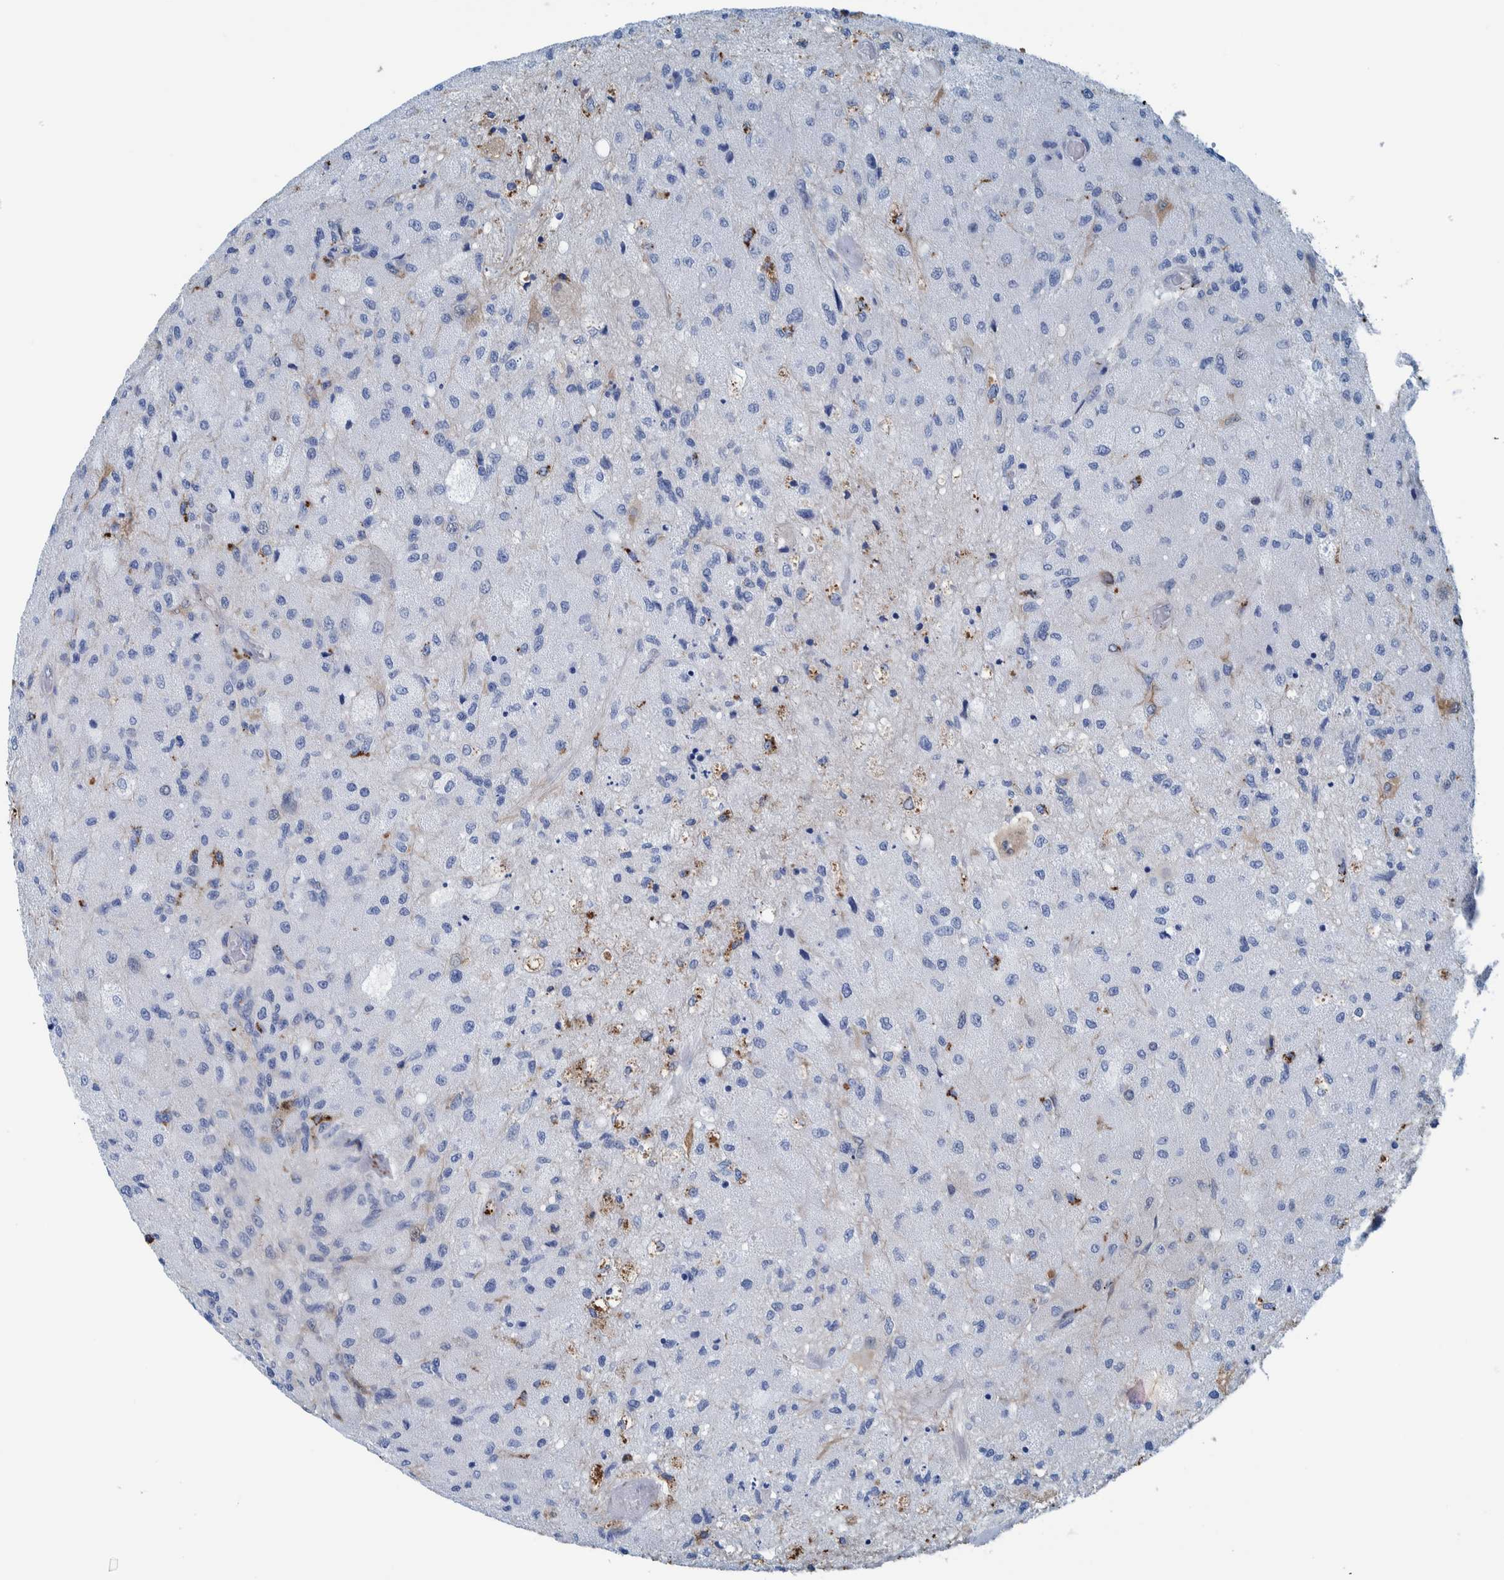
{"staining": {"intensity": "negative", "quantity": "none", "location": "none"}, "tissue": "glioma", "cell_type": "Tumor cells", "image_type": "cancer", "snomed": [{"axis": "morphology", "description": "Normal tissue, NOS"}, {"axis": "morphology", "description": "Glioma, malignant, High grade"}, {"axis": "topography", "description": "Cerebral cortex"}], "caption": "Immunohistochemistry (IHC) micrograph of neoplastic tissue: high-grade glioma (malignant) stained with DAB (3,3'-diaminobenzidine) demonstrates no significant protein staining in tumor cells. (Brightfield microscopy of DAB (3,3'-diaminobenzidine) immunohistochemistry at high magnification).", "gene": "IDO1", "patient": {"sex": "male", "age": 77}}